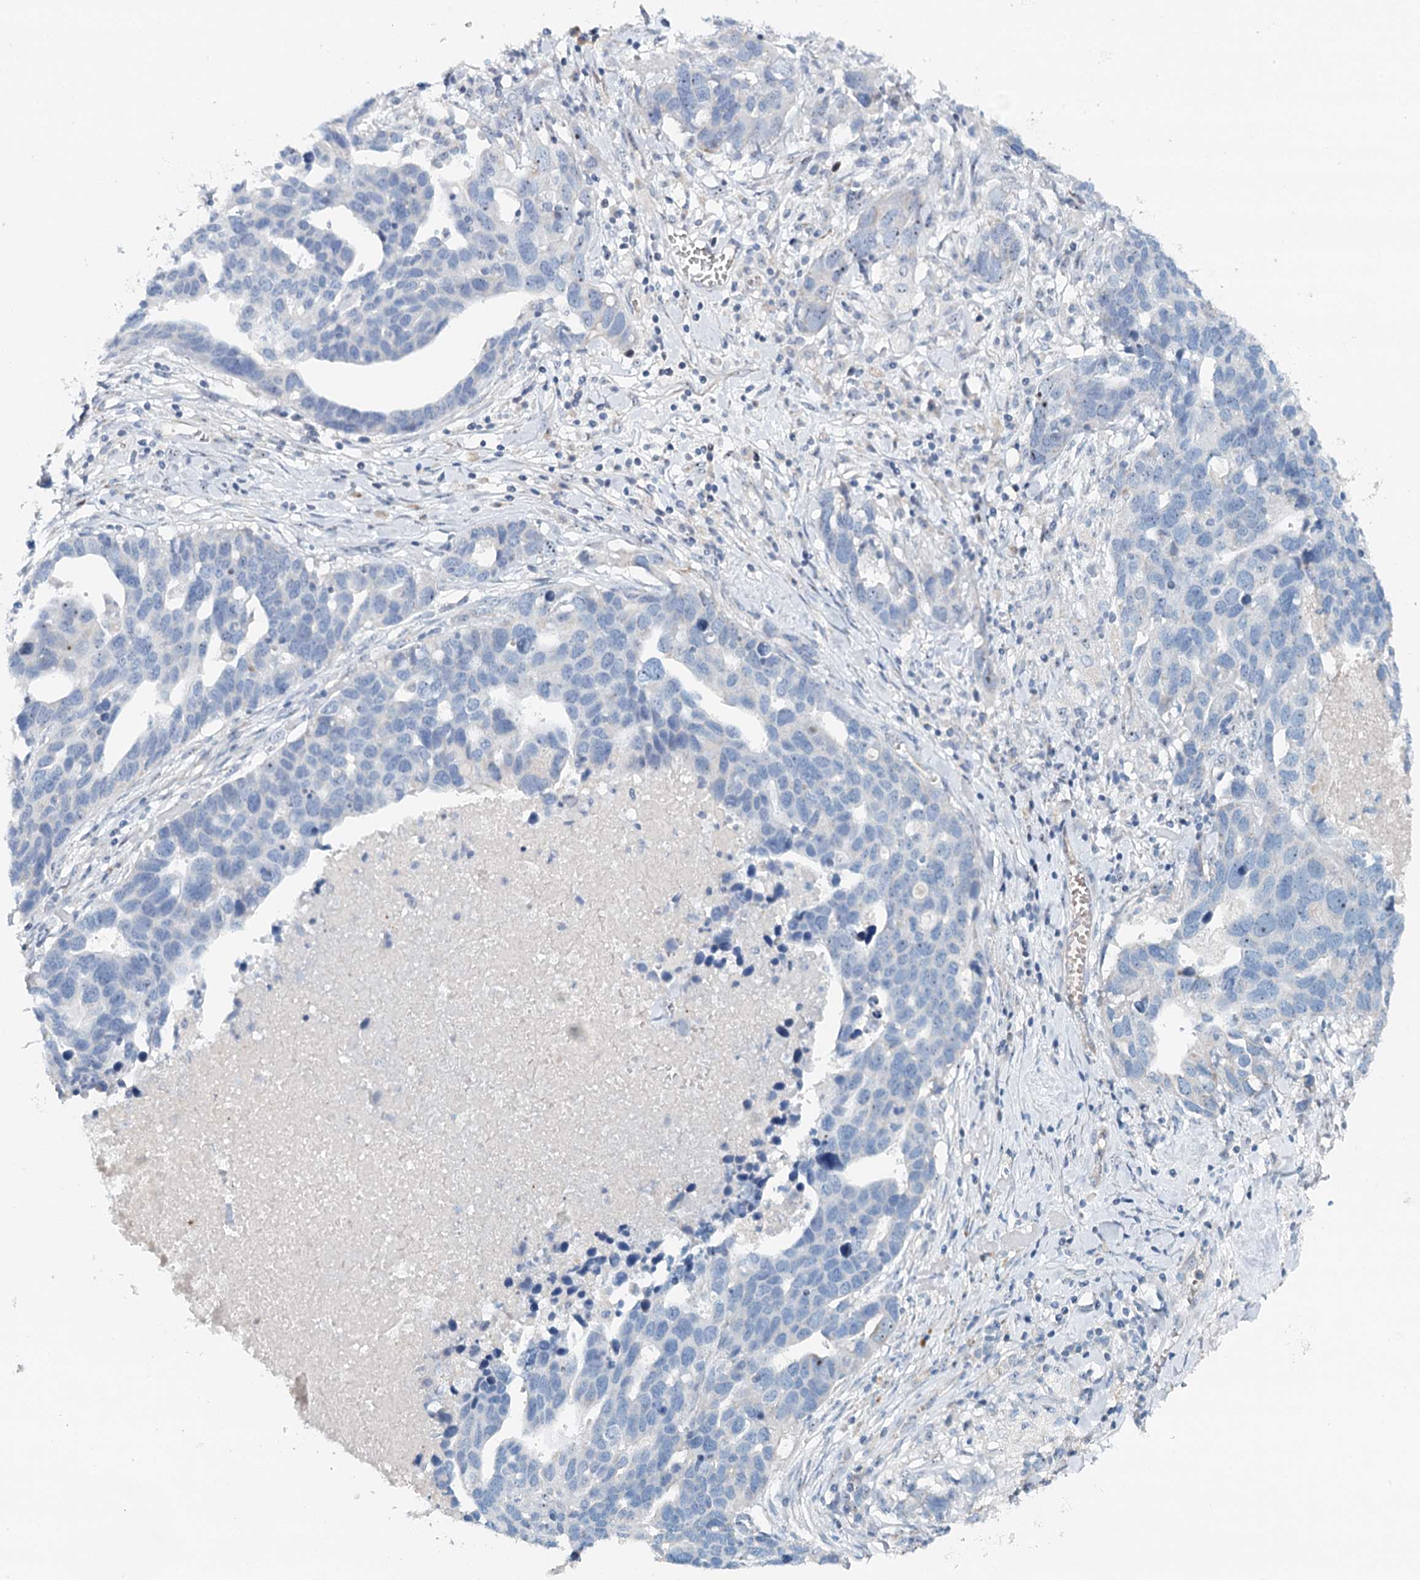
{"staining": {"intensity": "negative", "quantity": "none", "location": "none"}, "tissue": "ovarian cancer", "cell_type": "Tumor cells", "image_type": "cancer", "snomed": [{"axis": "morphology", "description": "Cystadenocarcinoma, serous, NOS"}, {"axis": "topography", "description": "Ovary"}], "caption": "IHC histopathology image of human ovarian serous cystadenocarcinoma stained for a protein (brown), which demonstrates no expression in tumor cells.", "gene": "RBM43", "patient": {"sex": "female", "age": 54}}